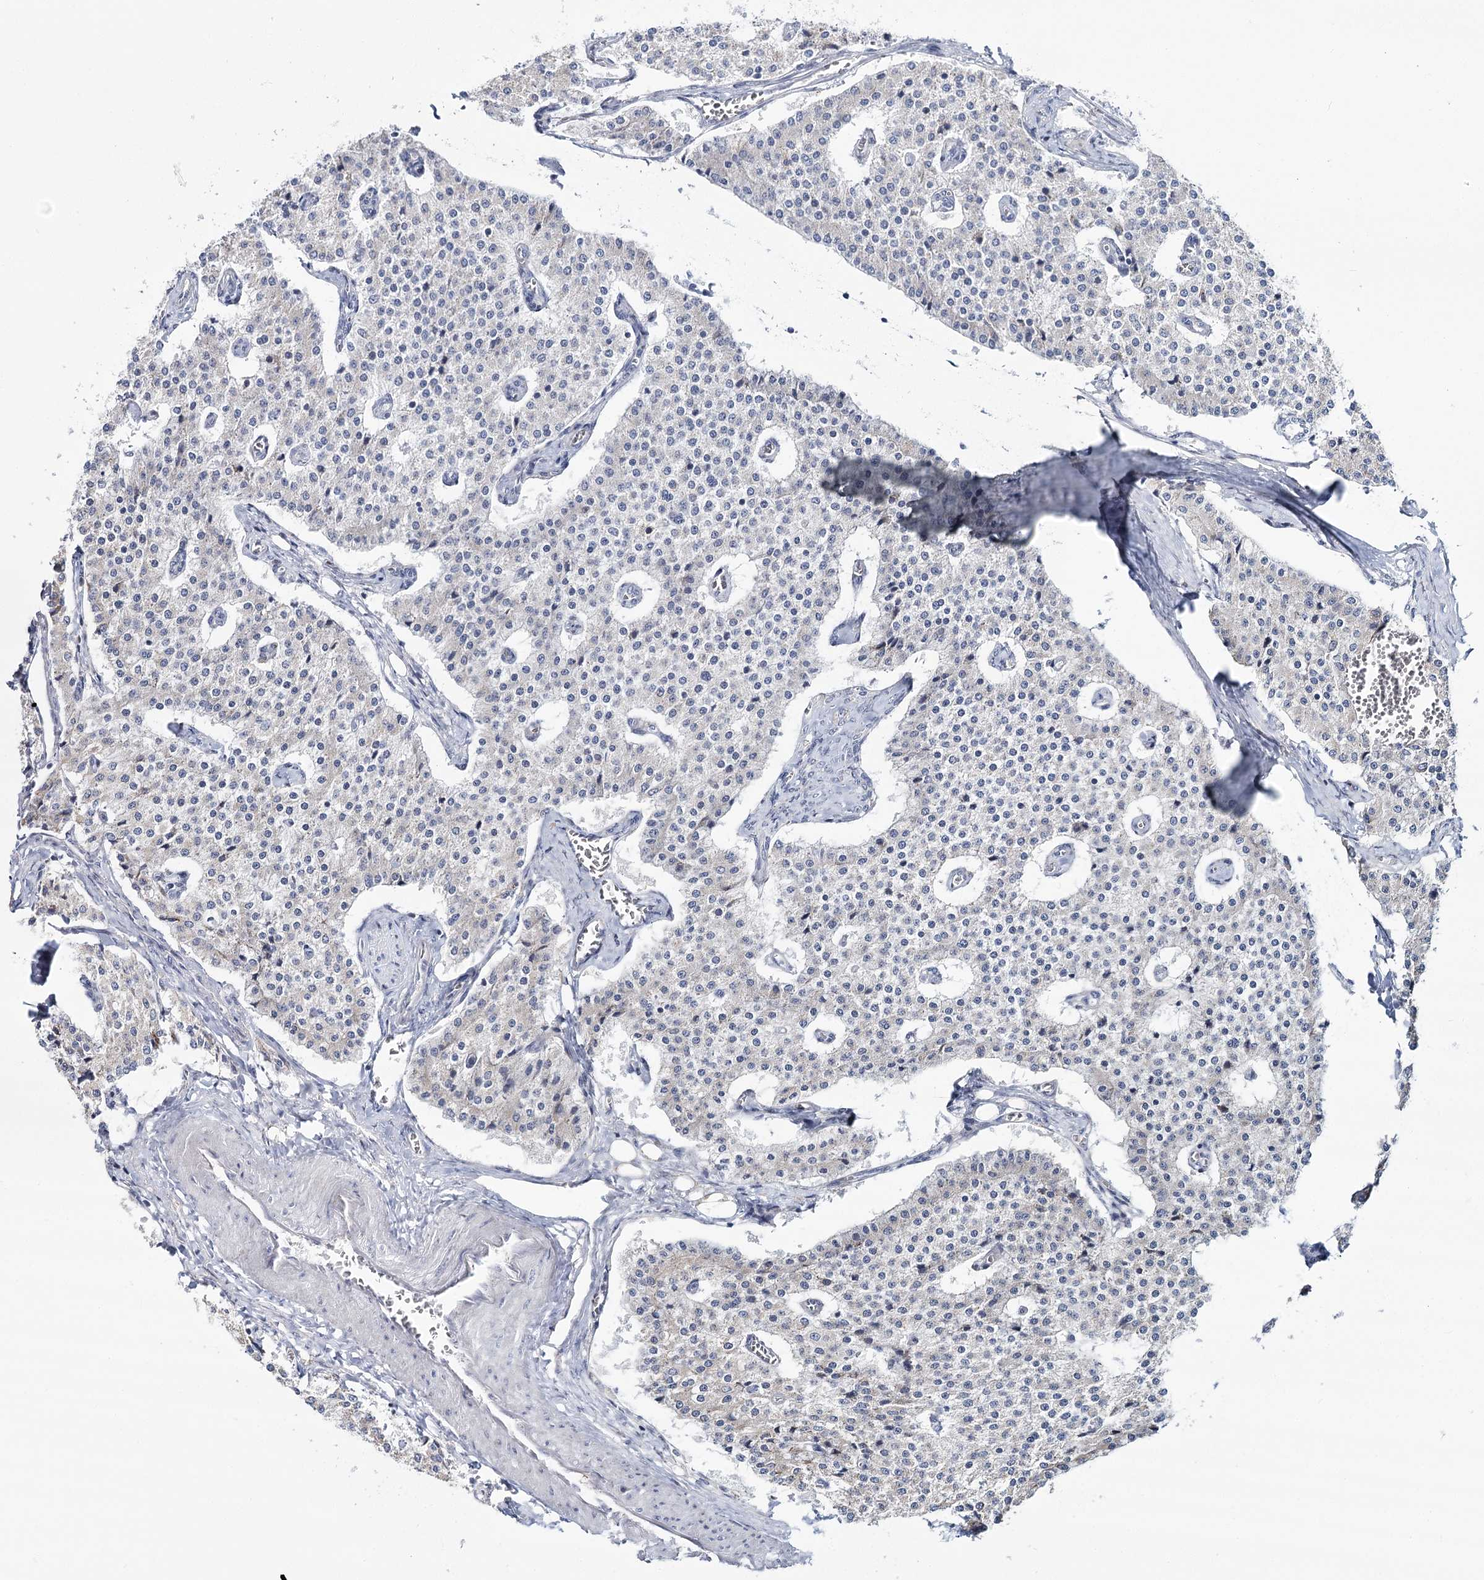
{"staining": {"intensity": "negative", "quantity": "none", "location": "none"}, "tissue": "carcinoid", "cell_type": "Tumor cells", "image_type": "cancer", "snomed": [{"axis": "morphology", "description": "Carcinoid, malignant, NOS"}, {"axis": "topography", "description": "Colon"}], "caption": "An immunohistochemistry image of malignant carcinoid is shown. There is no staining in tumor cells of malignant carcinoid. (IHC, brightfield microscopy, high magnification).", "gene": "CPLANE1", "patient": {"sex": "female", "age": 52}}